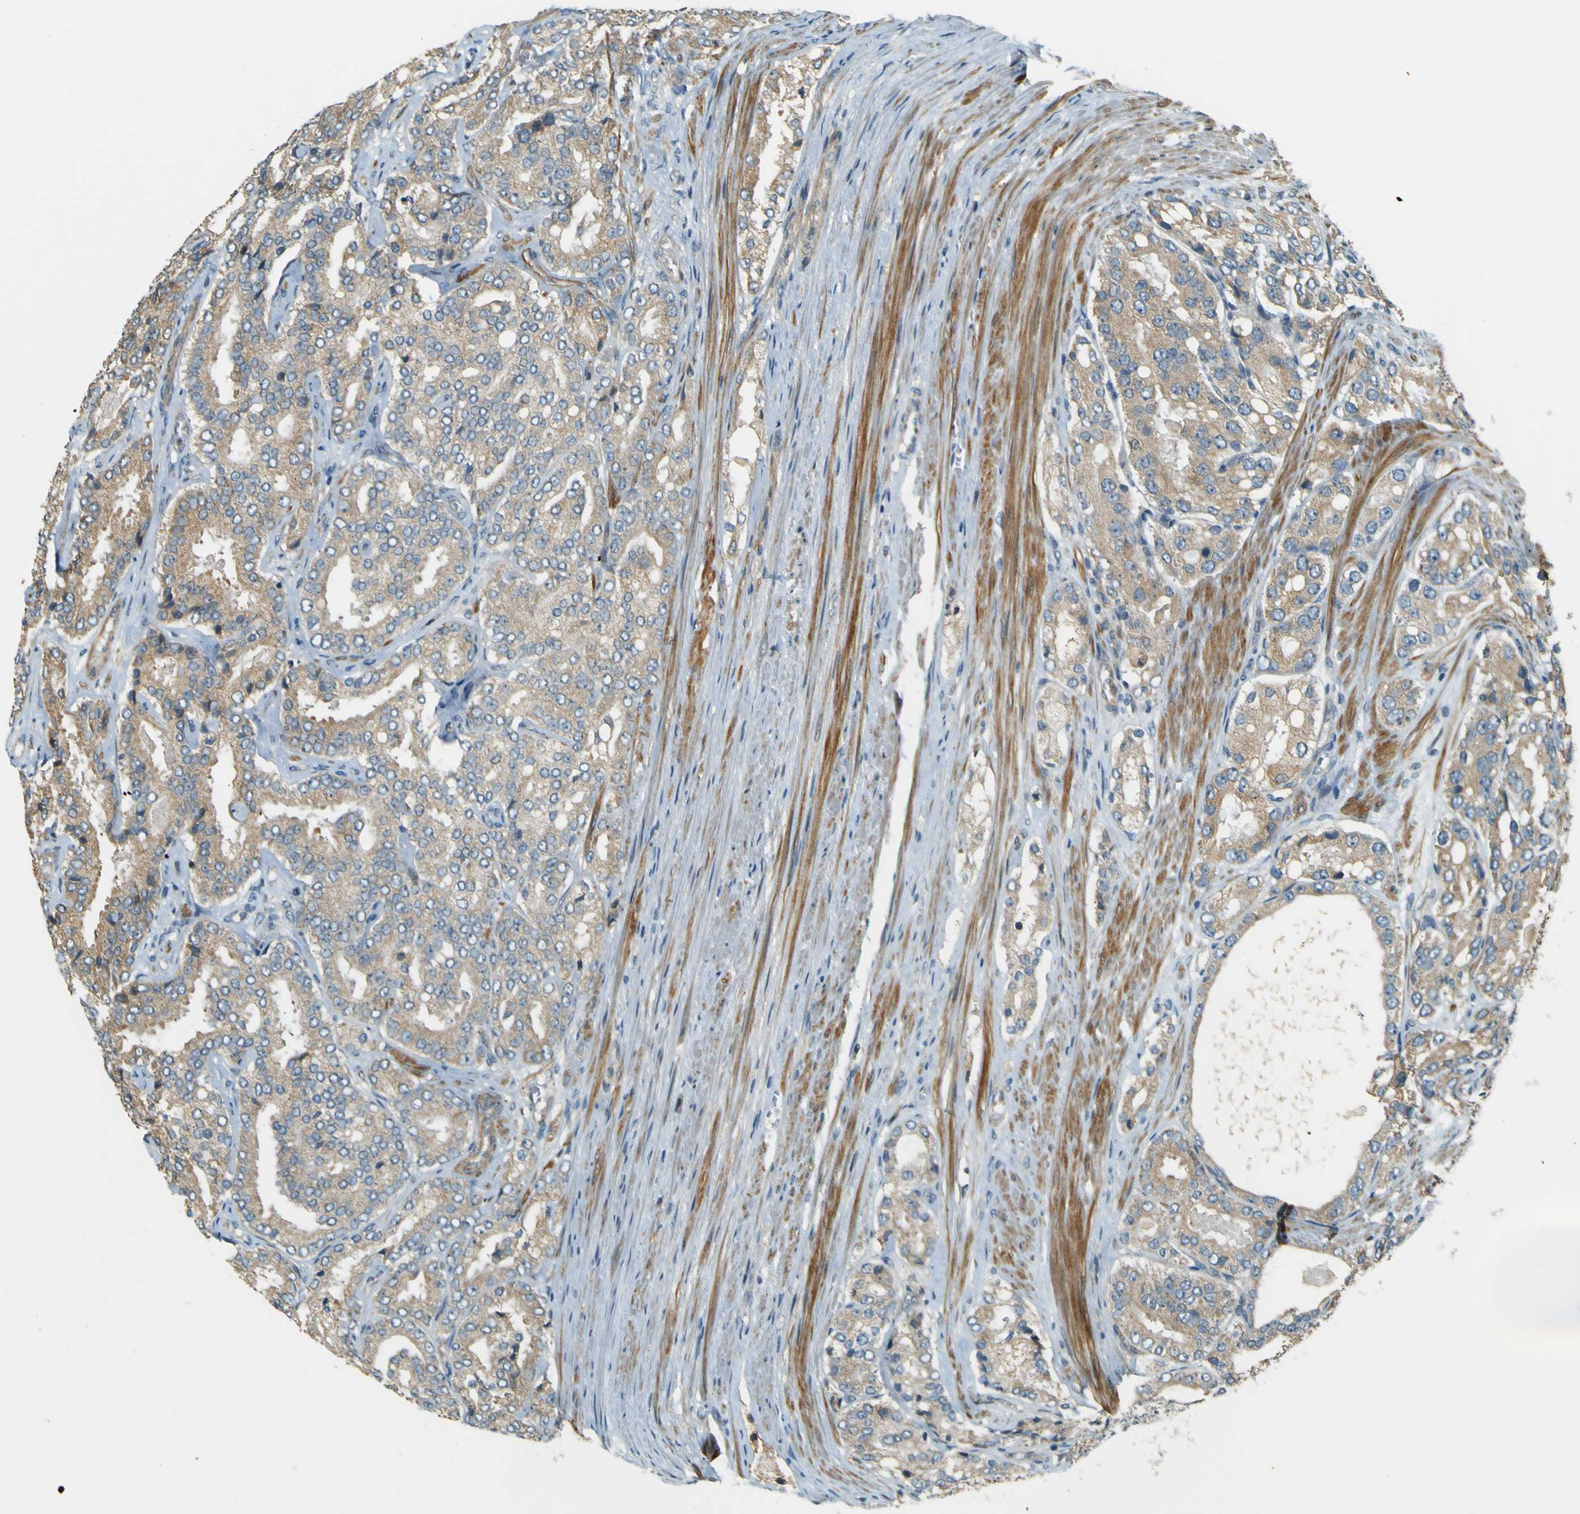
{"staining": {"intensity": "weak", "quantity": ">75%", "location": "cytoplasmic/membranous"}, "tissue": "prostate cancer", "cell_type": "Tumor cells", "image_type": "cancer", "snomed": [{"axis": "morphology", "description": "Adenocarcinoma, High grade"}, {"axis": "topography", "description": "Prostate"}], "caption": "The immunohistochemical stain shows weak cytoplasmic/membranous staining in tumor cells of prostate cancer (adenocarcinoma (high-grade)) tissue.", "gene": "LPCAT1", "patient": {"sex": "male", "age": 65}}